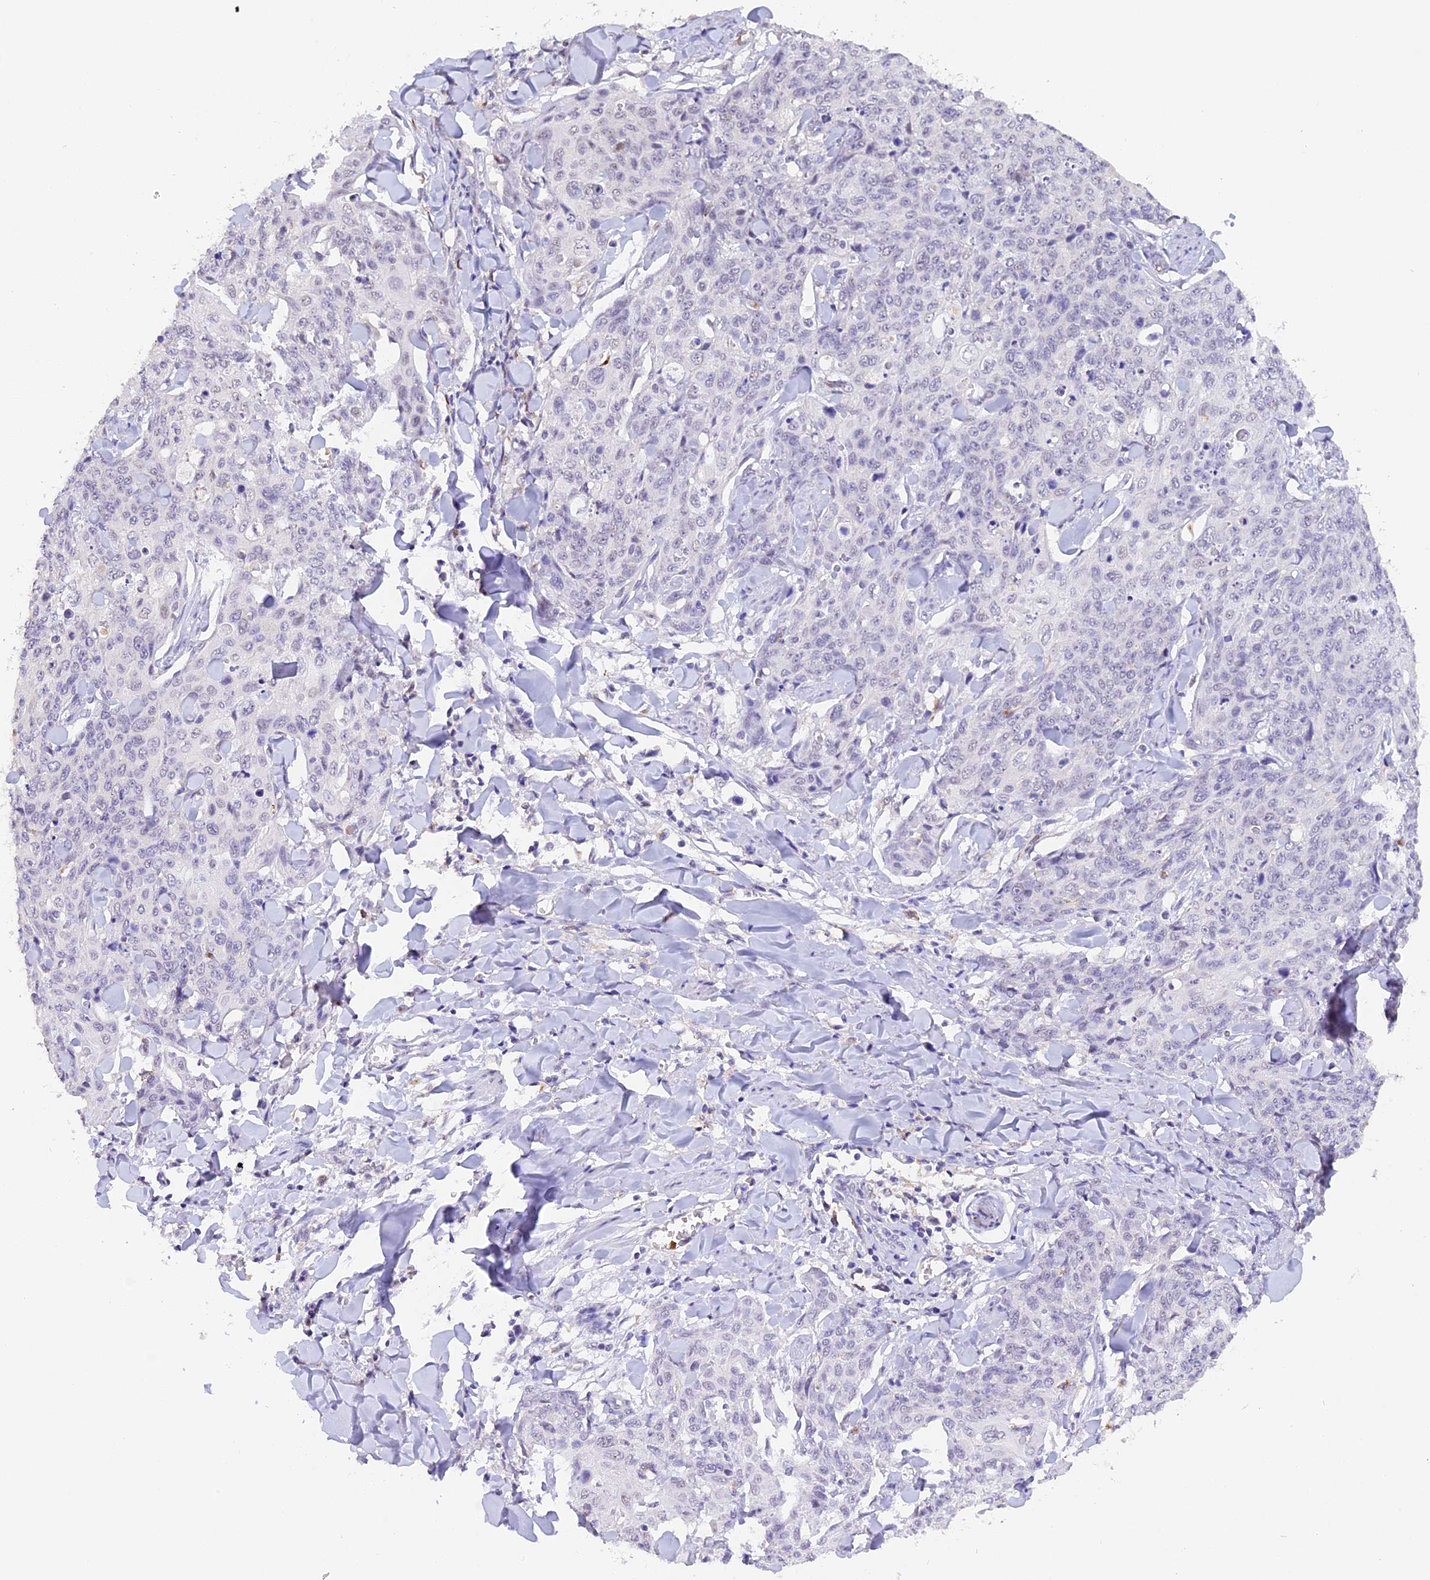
{"staining": {"intensity": "negative", "quantity": "none", "location": "none"}, "tissue": "skin cancer", "cell_type": "Tumor cells", "image_type": "cancer", "snomed": [{"axis": "morphology", "description": "Squamous cell carcinoma, NOS"}, {"axis": "topography", "description": "Skin"}, {"axis": "topography", "description": "Vulva"}], "caption": "This is an immunohistochemistry (IHC) image of human squamous cell carcinoma (skin). There is no expression in tumor cells.", "gene": "AHSP", "patient": {"sex": "female", "age": 85}}